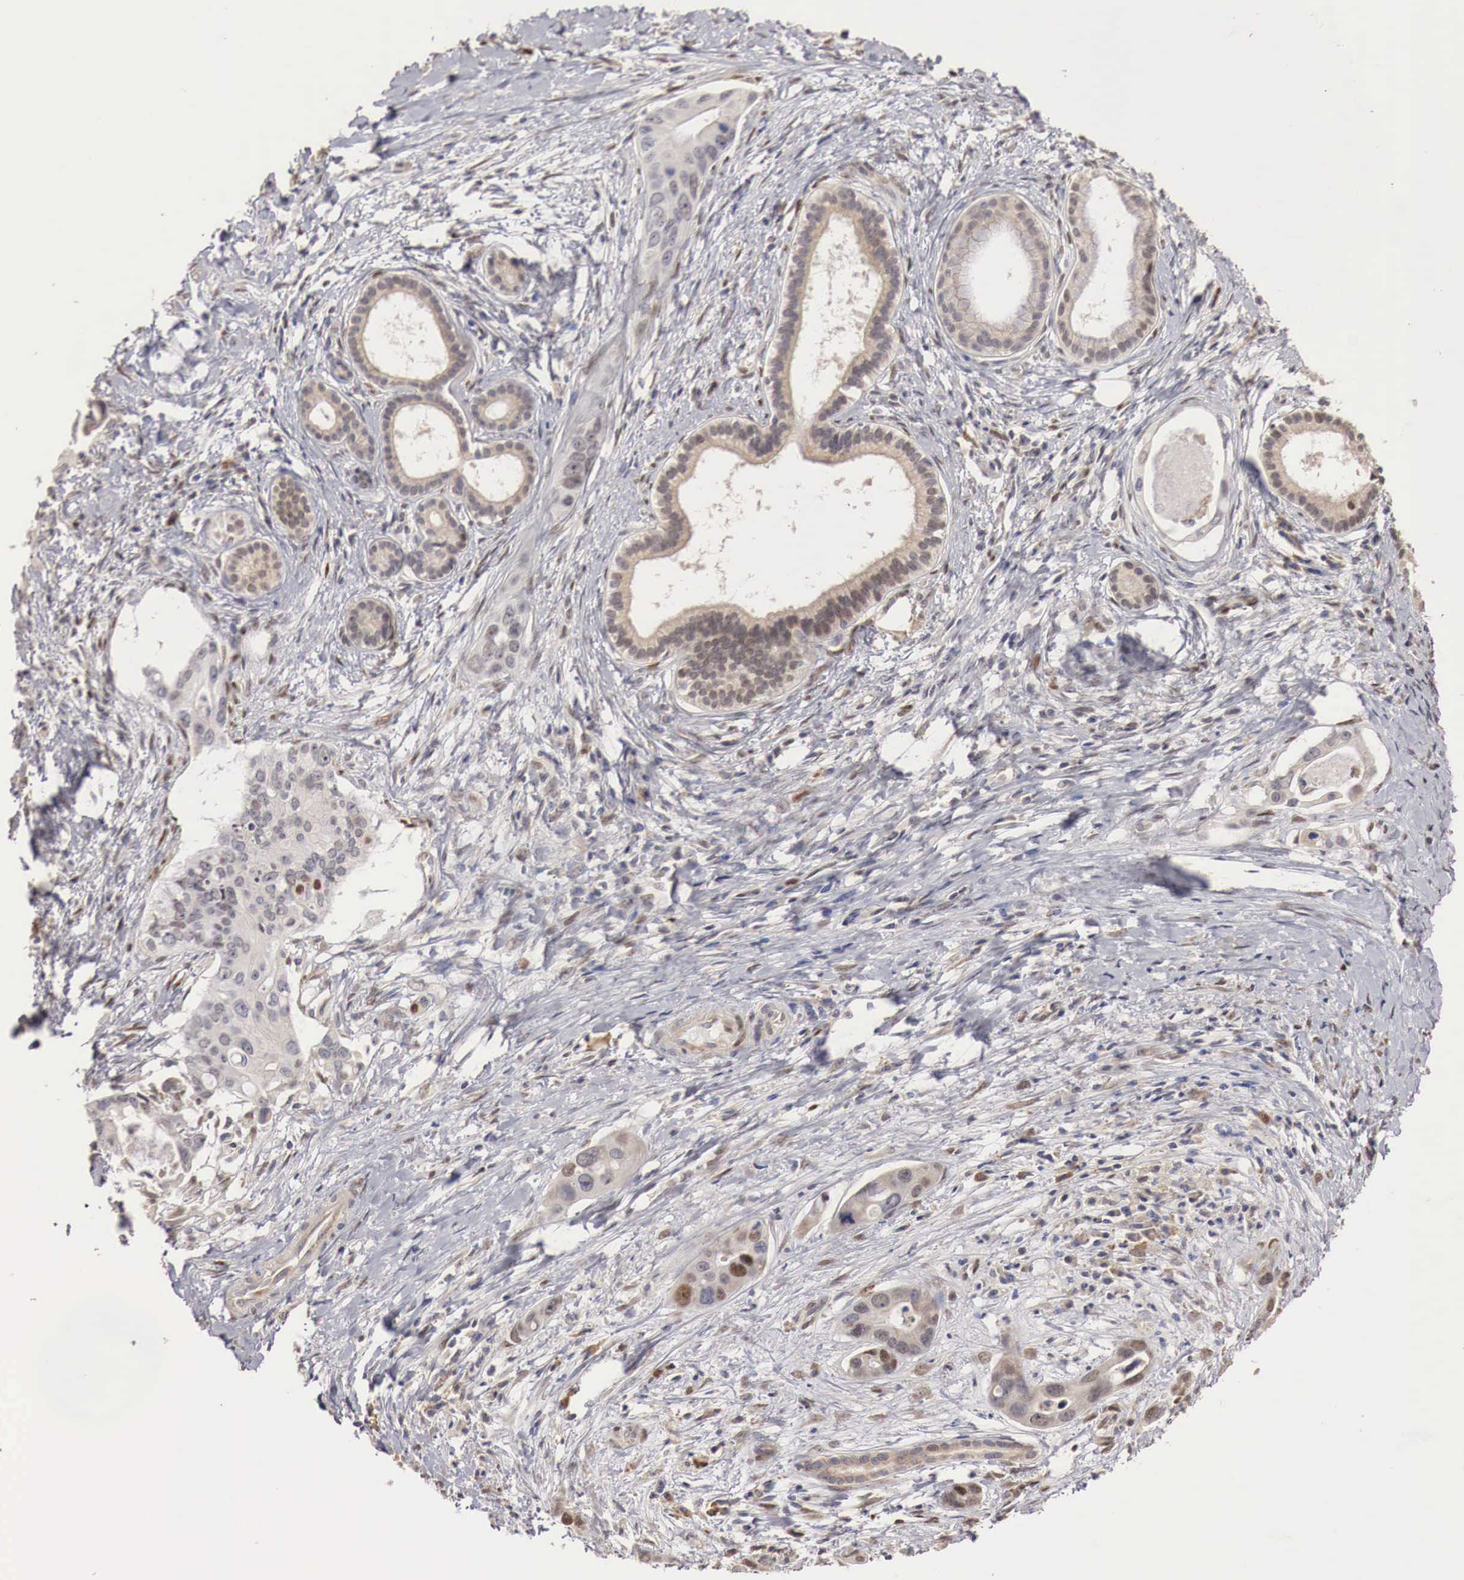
{"staining": {"intensity": "moderate", "quantity": "<25%", "location": "nuclear"}, "tissue": "liver cancer", "cell_type": "Tumor cells", "image_type": "cancer", "snomed": [{"axis": "morphology", "description": "Cholangiocarcinoma"}, {"axis": "topography", "description": "Liver"}], "caption": "Human liver cancer (cholangiocarcinoma) stained with a protein marker exhibits moderate staining in tumor cells.", "gene": "KHDRBS2", "patient": {"sex": "female", "age": 65}}